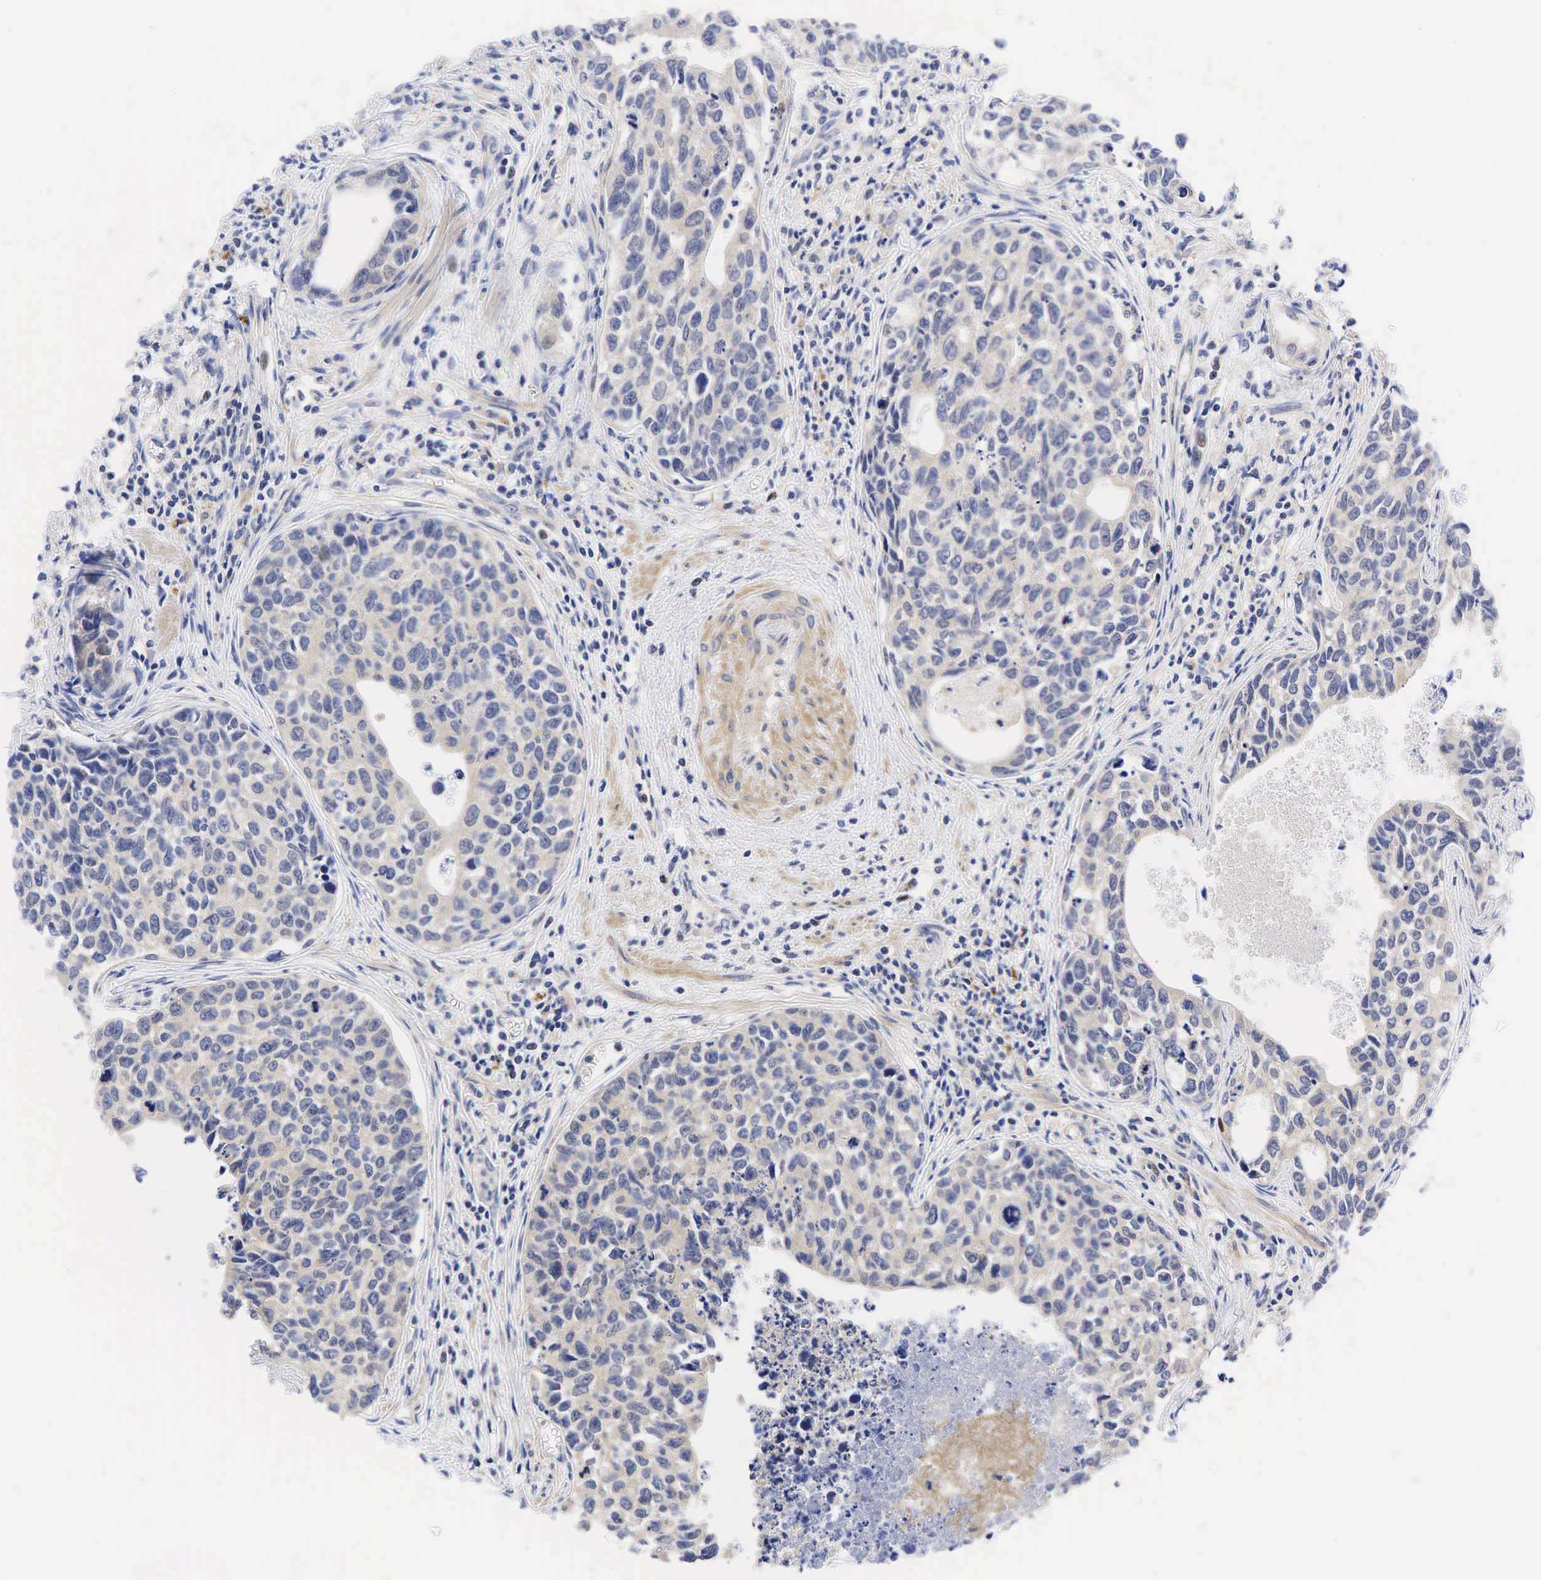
{"staining": {"intensity": "negative", "quantity": "none", "location": "none"}, "tissue": "urothelial cancer", "cell_type": "Tumor cells", "image_type": "cancer", "snomed": [{"axis": "morphology", "description": "Urothelial carcinoma, High grade"}, {"axis": "topography", "description": "Urinary bladder"}], "caption": "Human urothelial cancer stained for a protein using immunohistochemistry reveals no positivity in tumor cells.", "gene": "CCND1", "patient": {"sex": "male", "age": 81}}